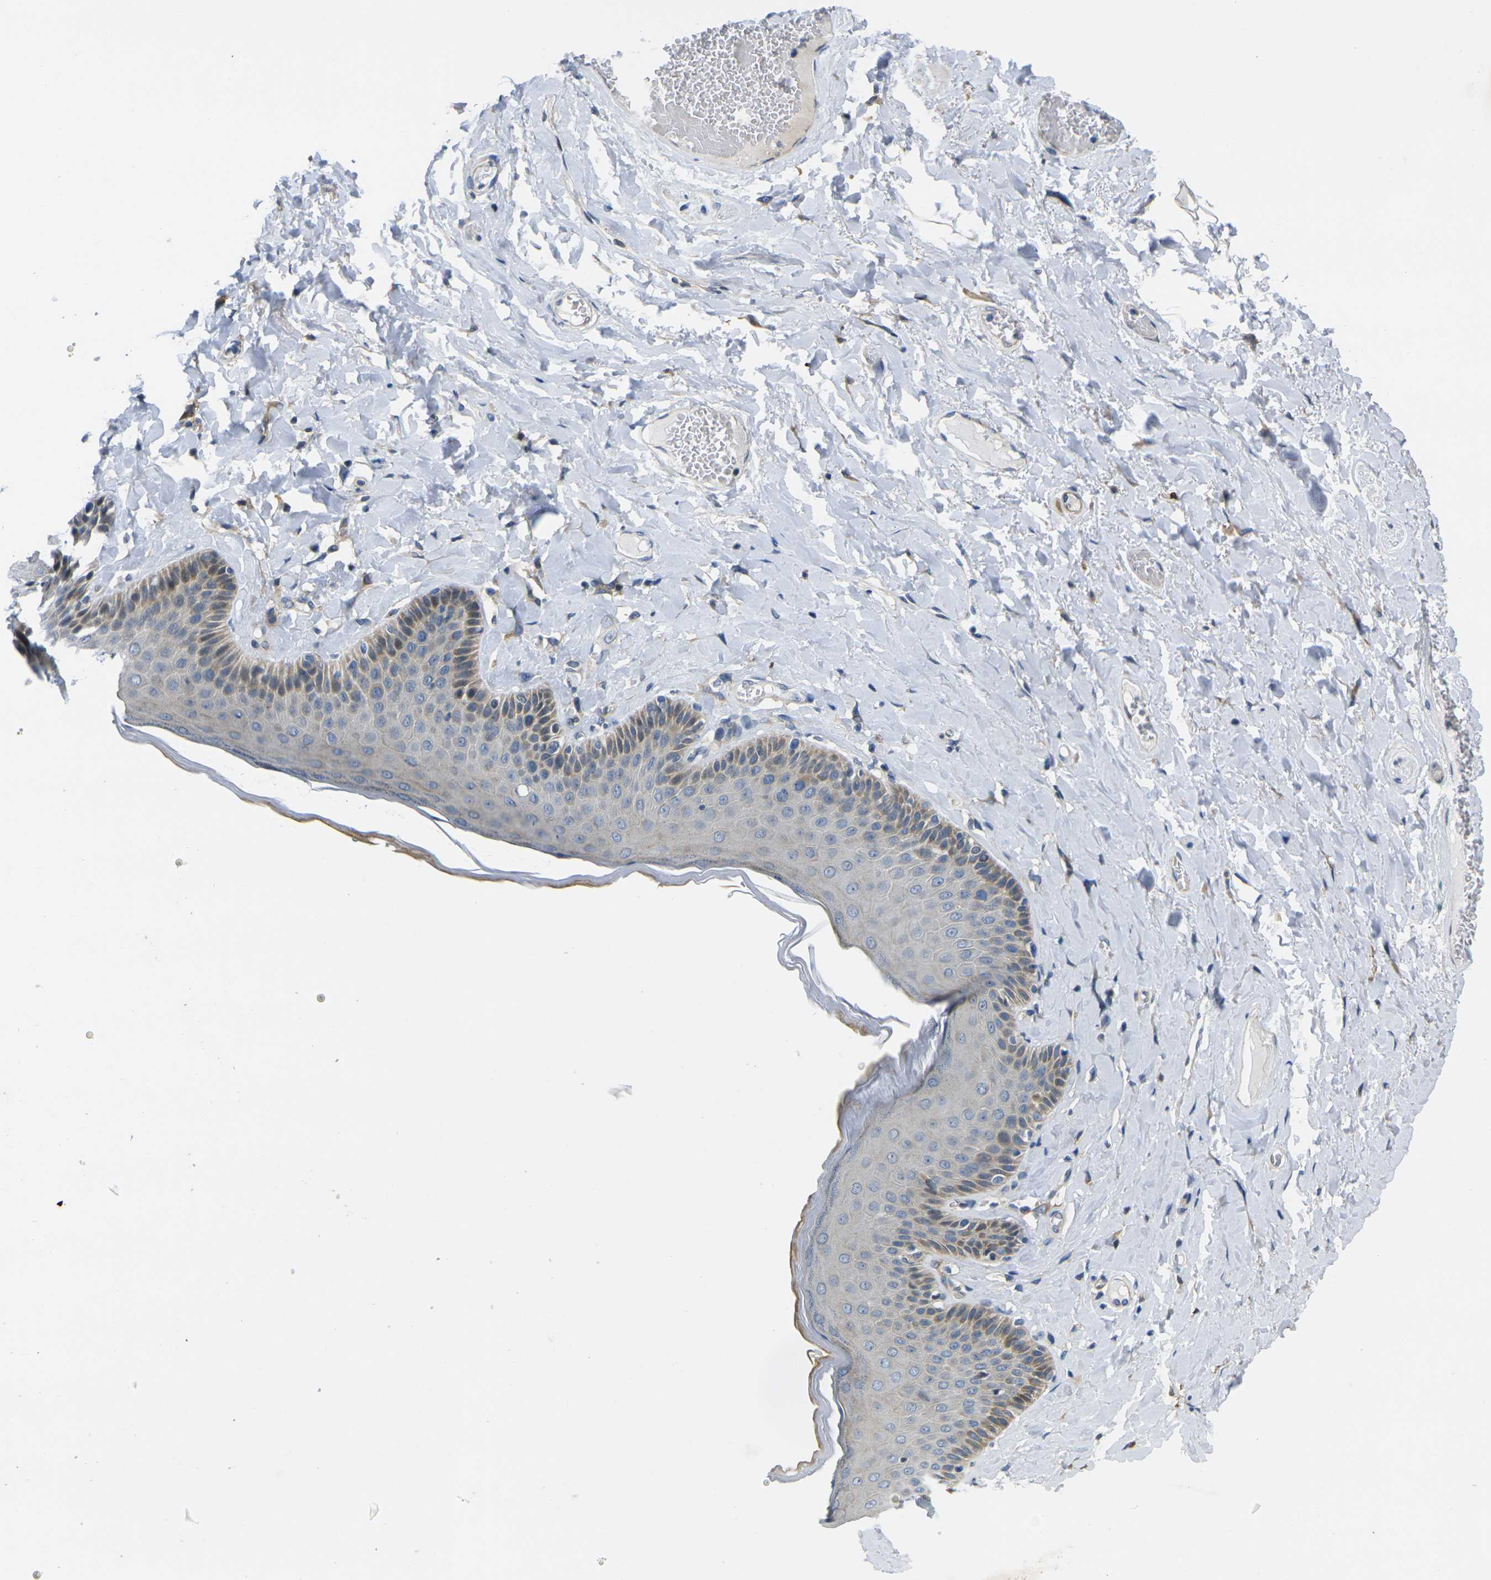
{"staining": {"intensity": "moderate", "quantity": "25%-75%", "location": "cytoplasmic/membranous"}, "tissue": "skin", "cell_type": "Epidermal cells", "image_type": "normal", "snomed": [{"axis": "morphology", "description": "Normal tissue, NOS"}, {"axis": "topography", "description": "Anal"}], "caption": "A high-resolution image shows immunohistochemistry staining of benign skin, which reveals moderate cytoplasmic/membranous staining in approximately 25%-75% of epidermal cells.", "gene": "ROBO2", "patient": {"sex": "male", "age": 69}}